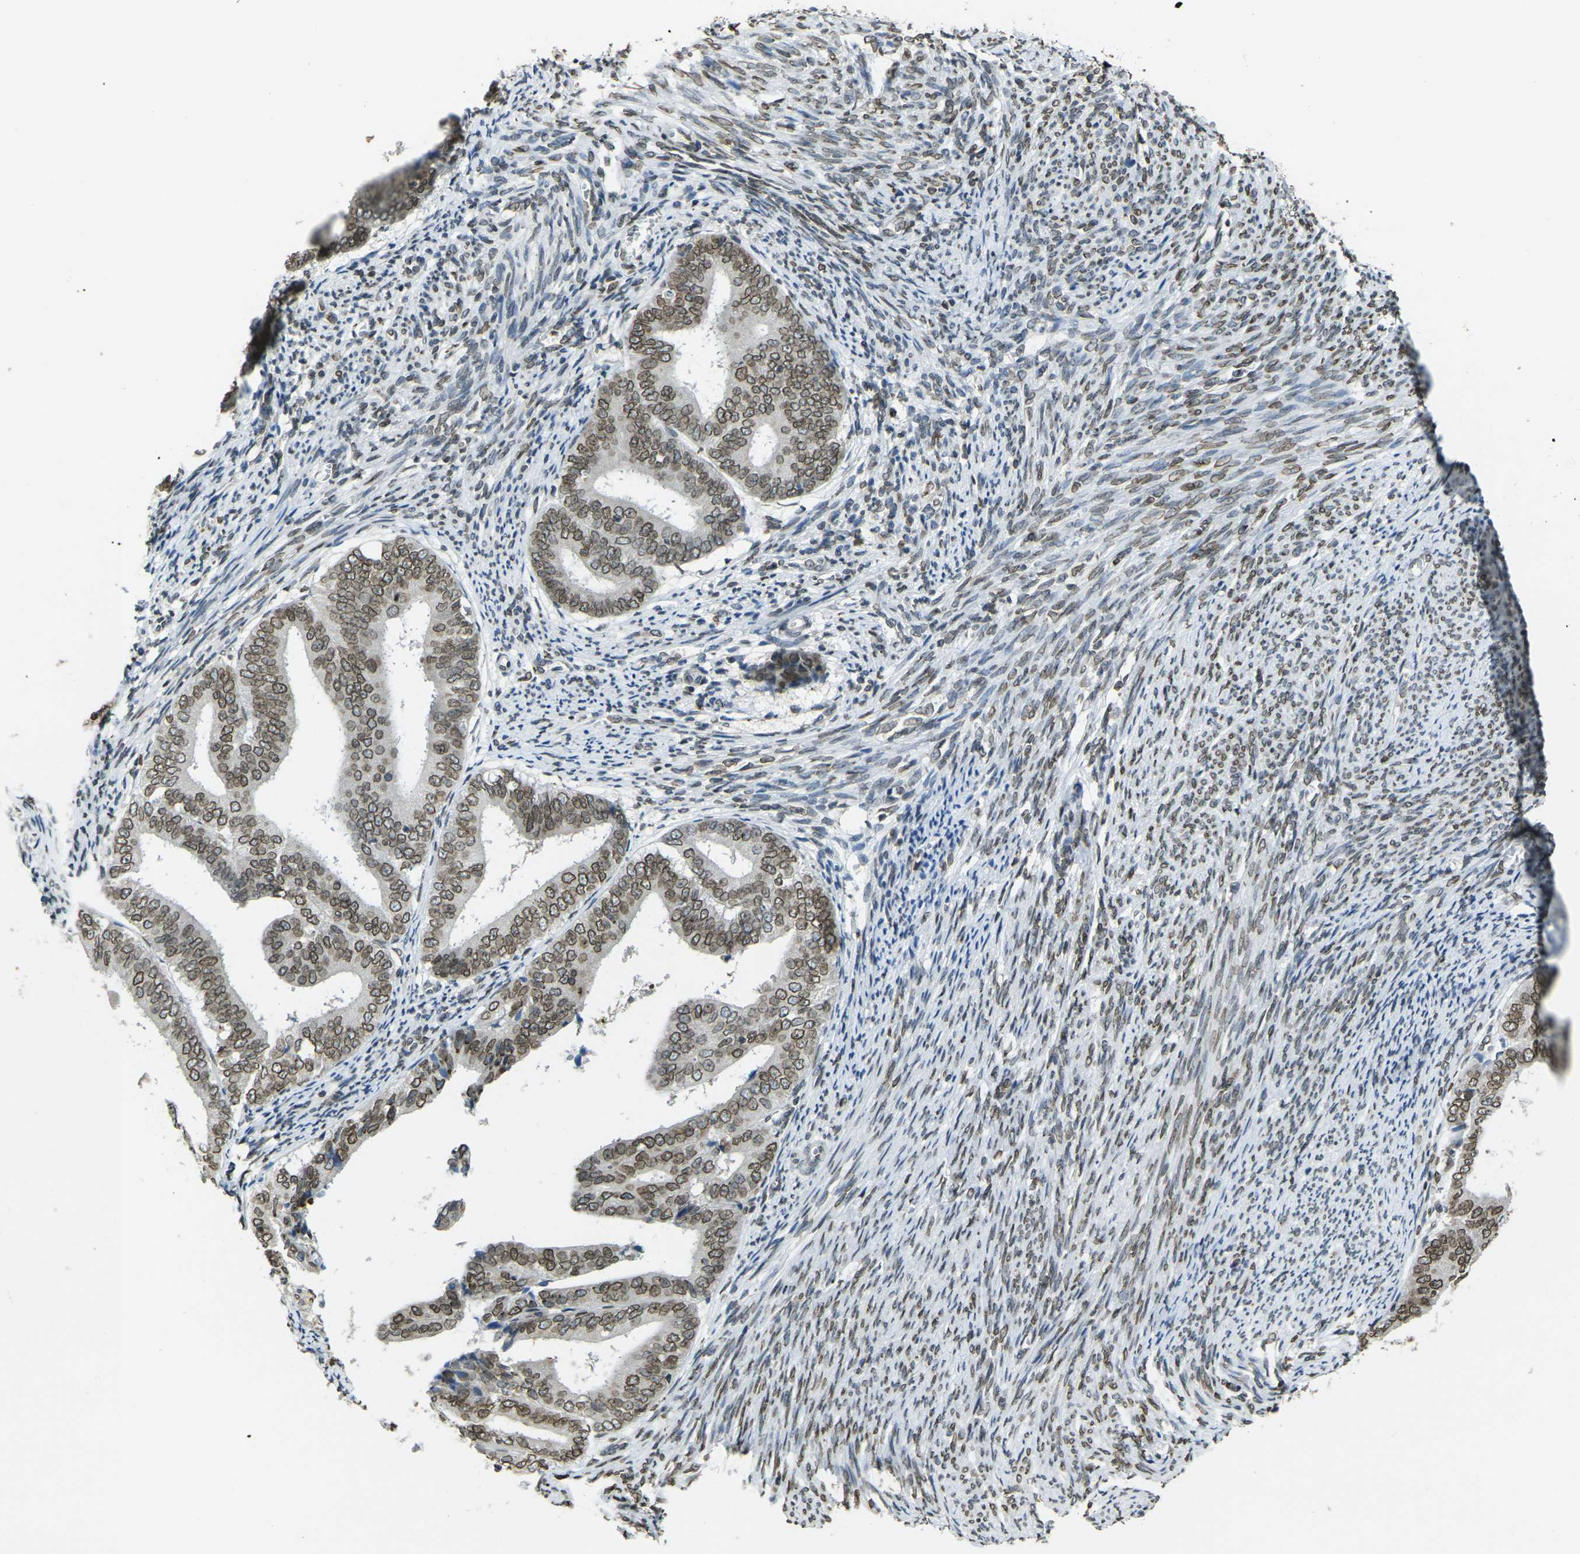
{"staining": {"intensity": "moderate", "quantity": ">75%", "location": "cytoplasmic/membranous,nuclear"}, "tissue": "endometrial cancer", "cell_type": "Tumor cells", "image_type": "cancer", "snomed": [{"axis": "morphology", "description": "Adenocarcinoma, NOS"}, {"axis": "topography", "description": "Endometrium"}], "caption": "Immunohistochemical staining of human endometrial cancer (adenocarcinoma) shows moderate cytoplasmic/membranous and nuclear protein staining in approximately >75% of tumor cells. Nuclei are stained in blue.", "gene": "BRDT", "patient": {"sex": "female", "age": 63}}